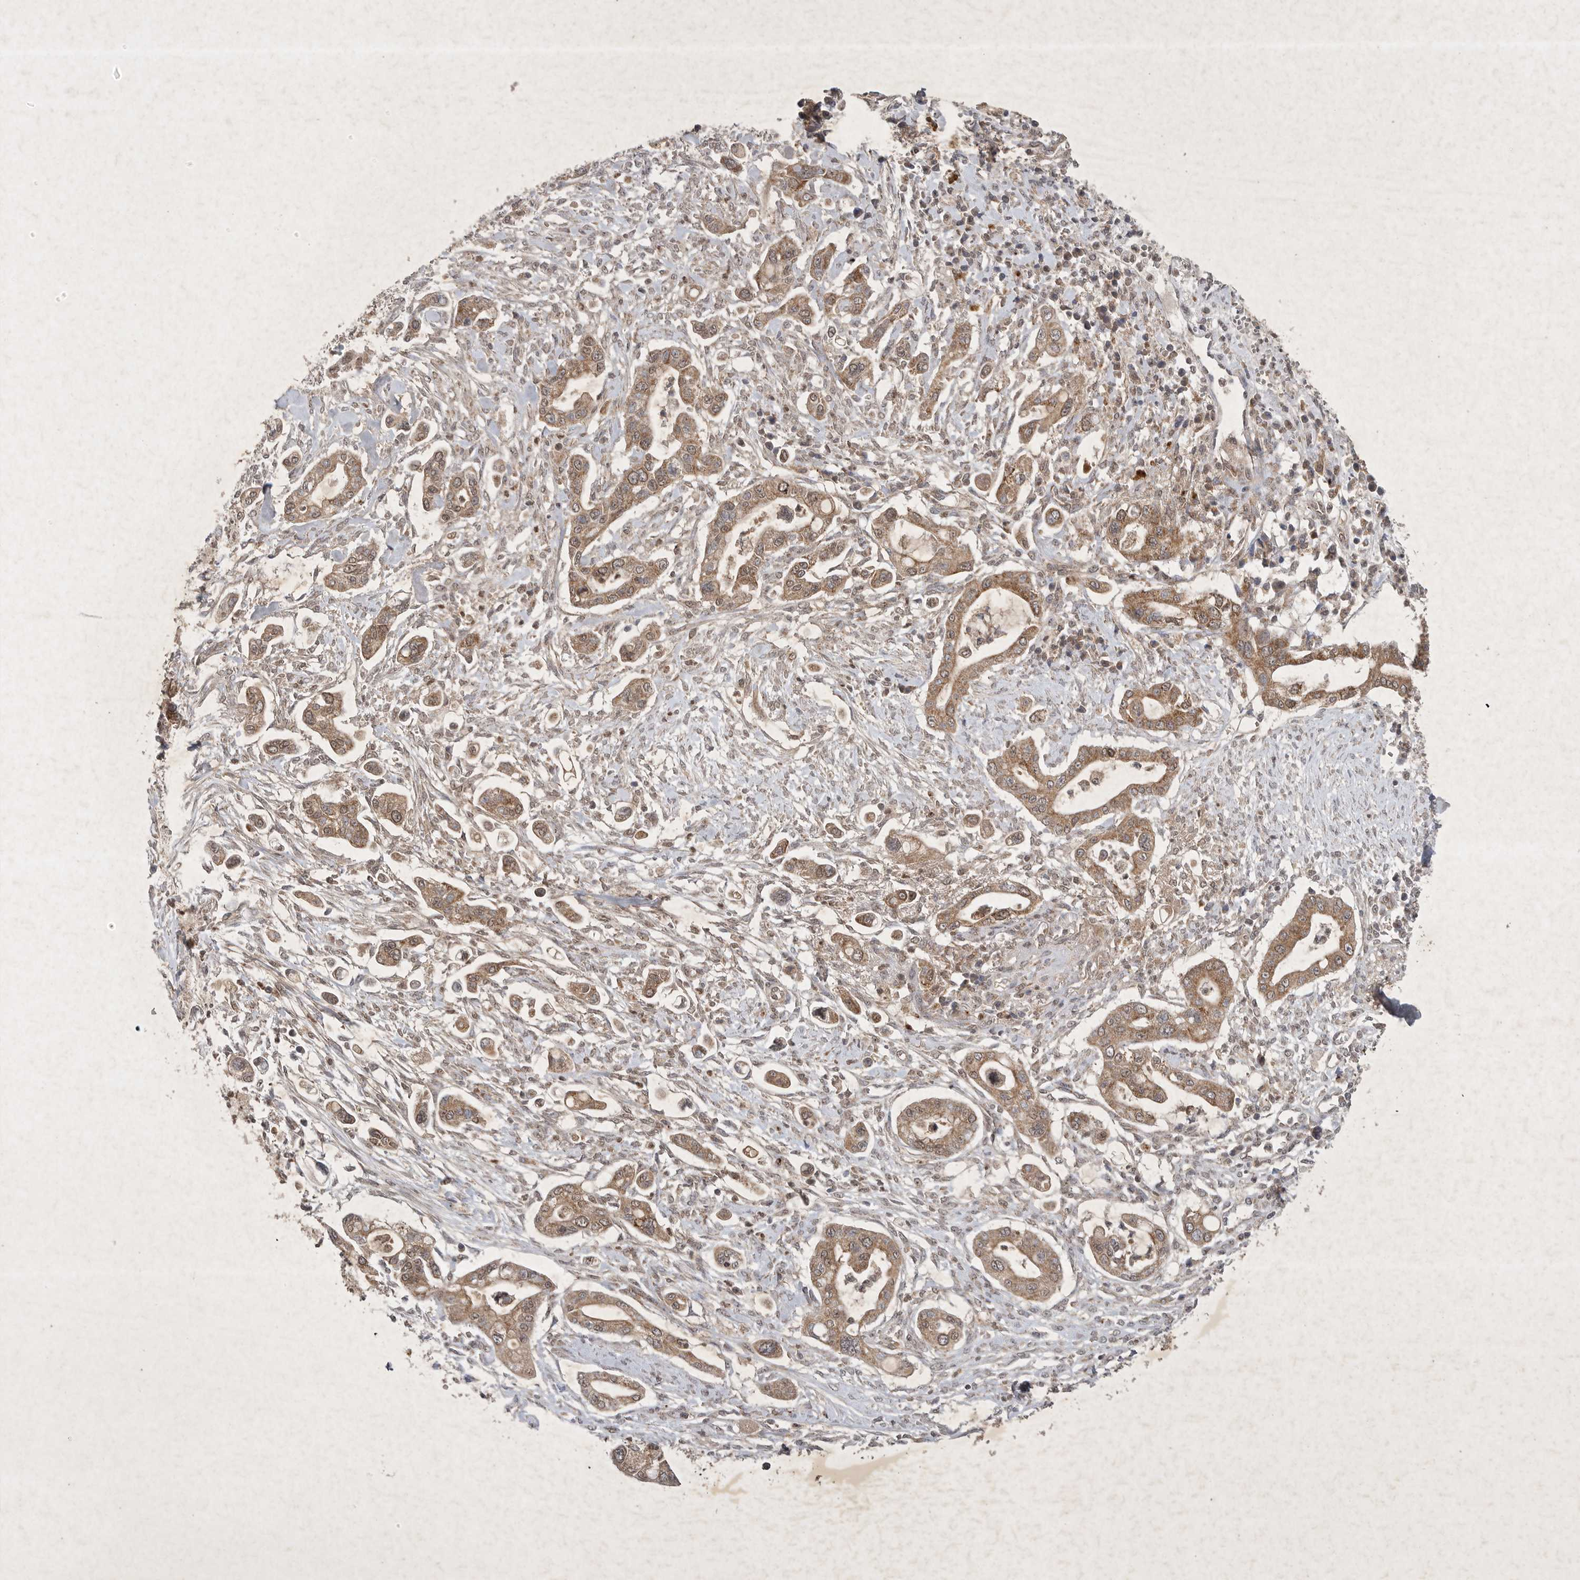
{"staining": {"intensity": "moderate", "quantity": ">75%", "location": "cytoplasmic/membranous,nuclear"}, "tissue": "pancreatic cancer", "cell_type": "Tumor cells", "image_type": "cancer", "snomed": [{"axis": "morphology", "description": "Adenocarcinoma, NOS"}, {"axis": "topography", "description": "Pancreas"}], "caption": "A high-resolution image shows immunohistochemistry staining of adenocarcinoma (pancreatic), which displays moderate cytoplasmic/membranous and nuclear expression in about >75% of tumor cells.", "gene": "DDR1", "patient": {"sex": "male", "age": 68}}